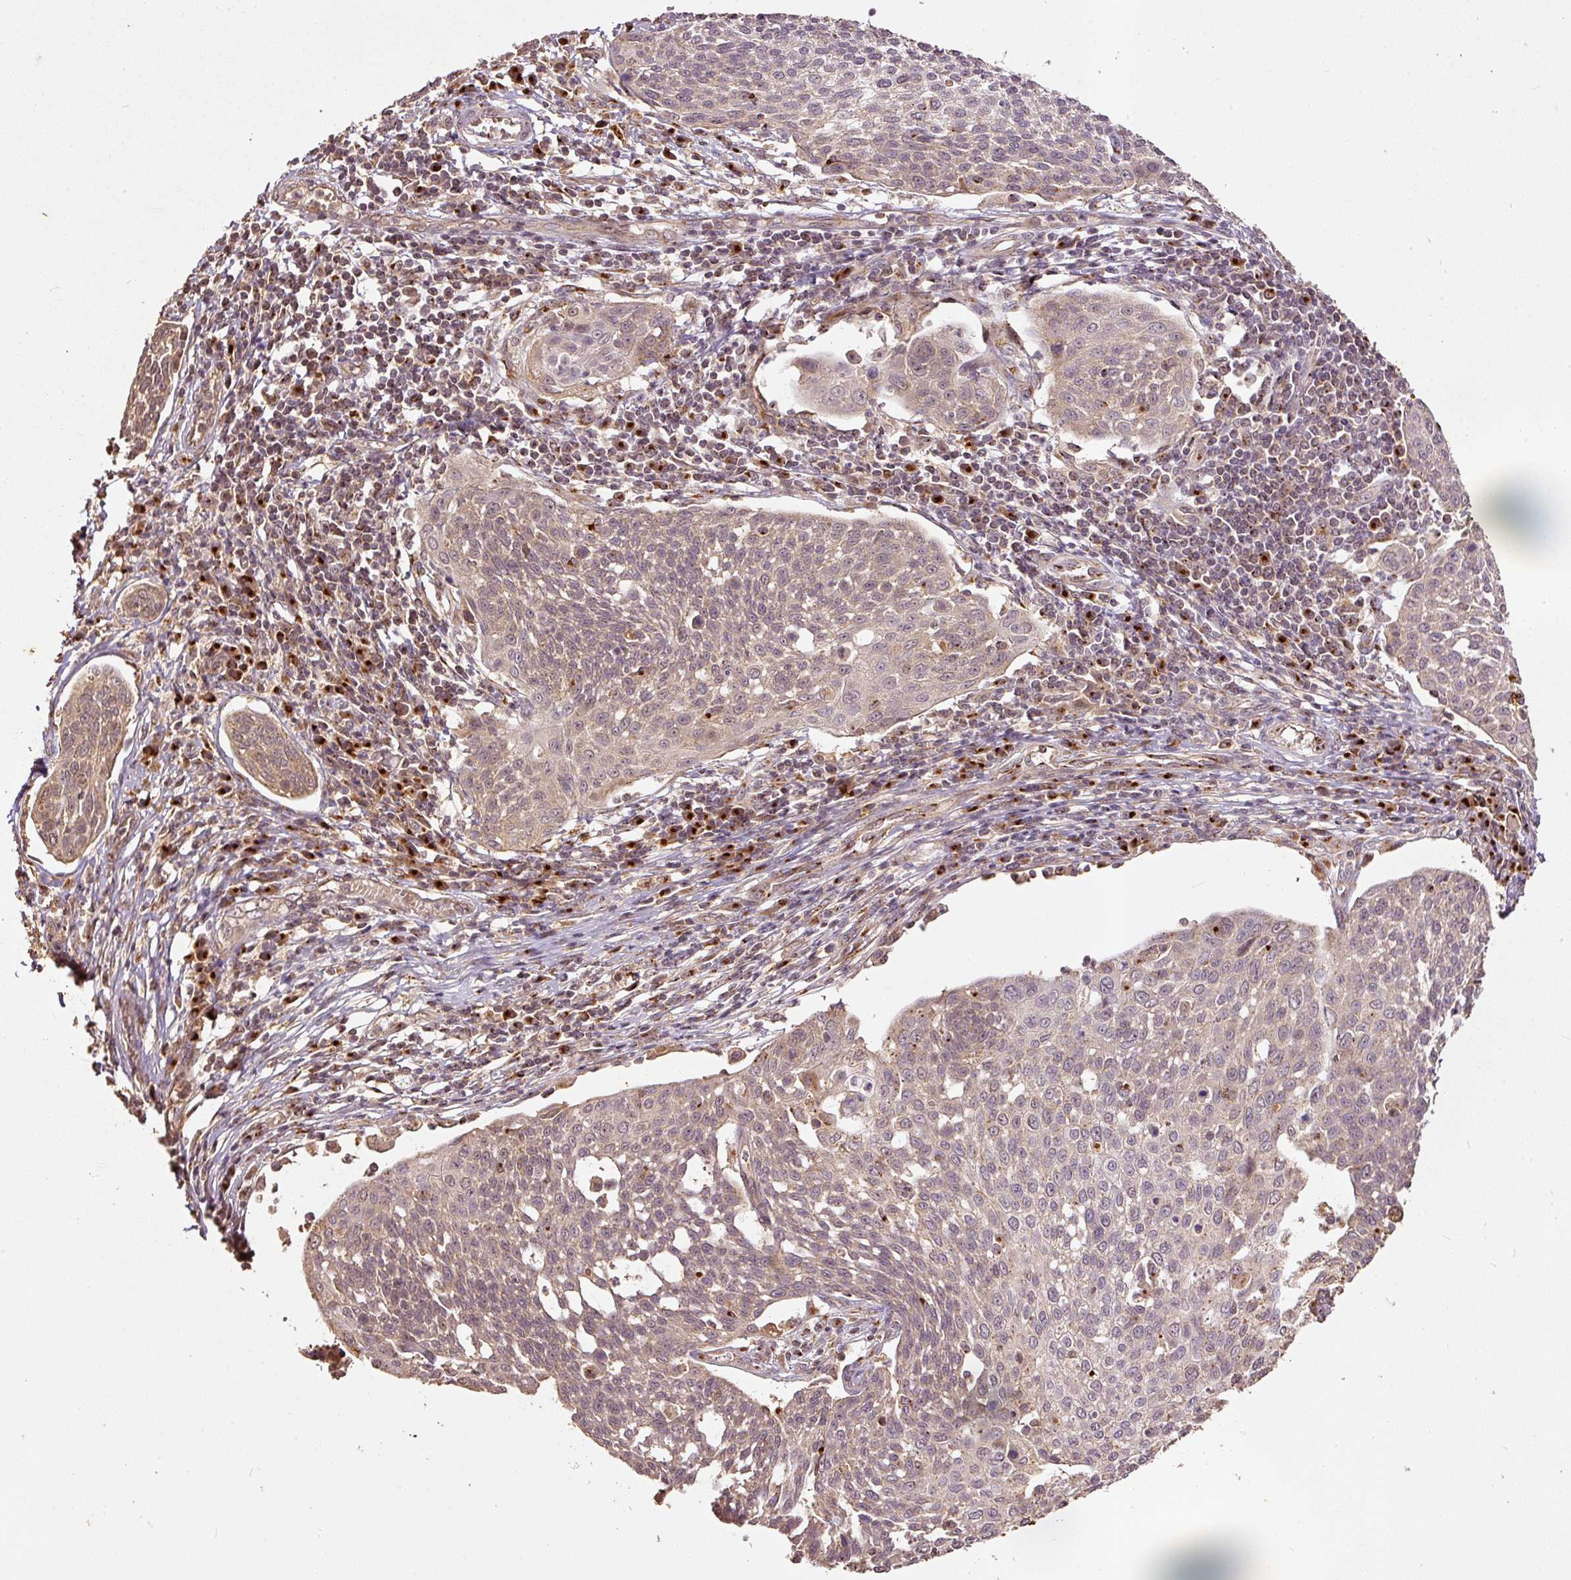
{"staining": {"intensity": "weak", "quantity": "<25%", "location": "cytoplasmic/membranous"}, "tissue": "cervical cancer", "cell_type": "Tumor cells", "image_type": "cancer", "snomed": [{"axis": "morphology", "description": "Squamous cell carcinoma, NOS"}, {"axis": "topography", "description": "Cervix"}], "caption": "DAB immunohistochemical staining of human cervical squamous cell carcinoma exhibits no significant staining in tumor cells.", "gene": "FUT8", "patient": {"sex": "female", "age": 34}}